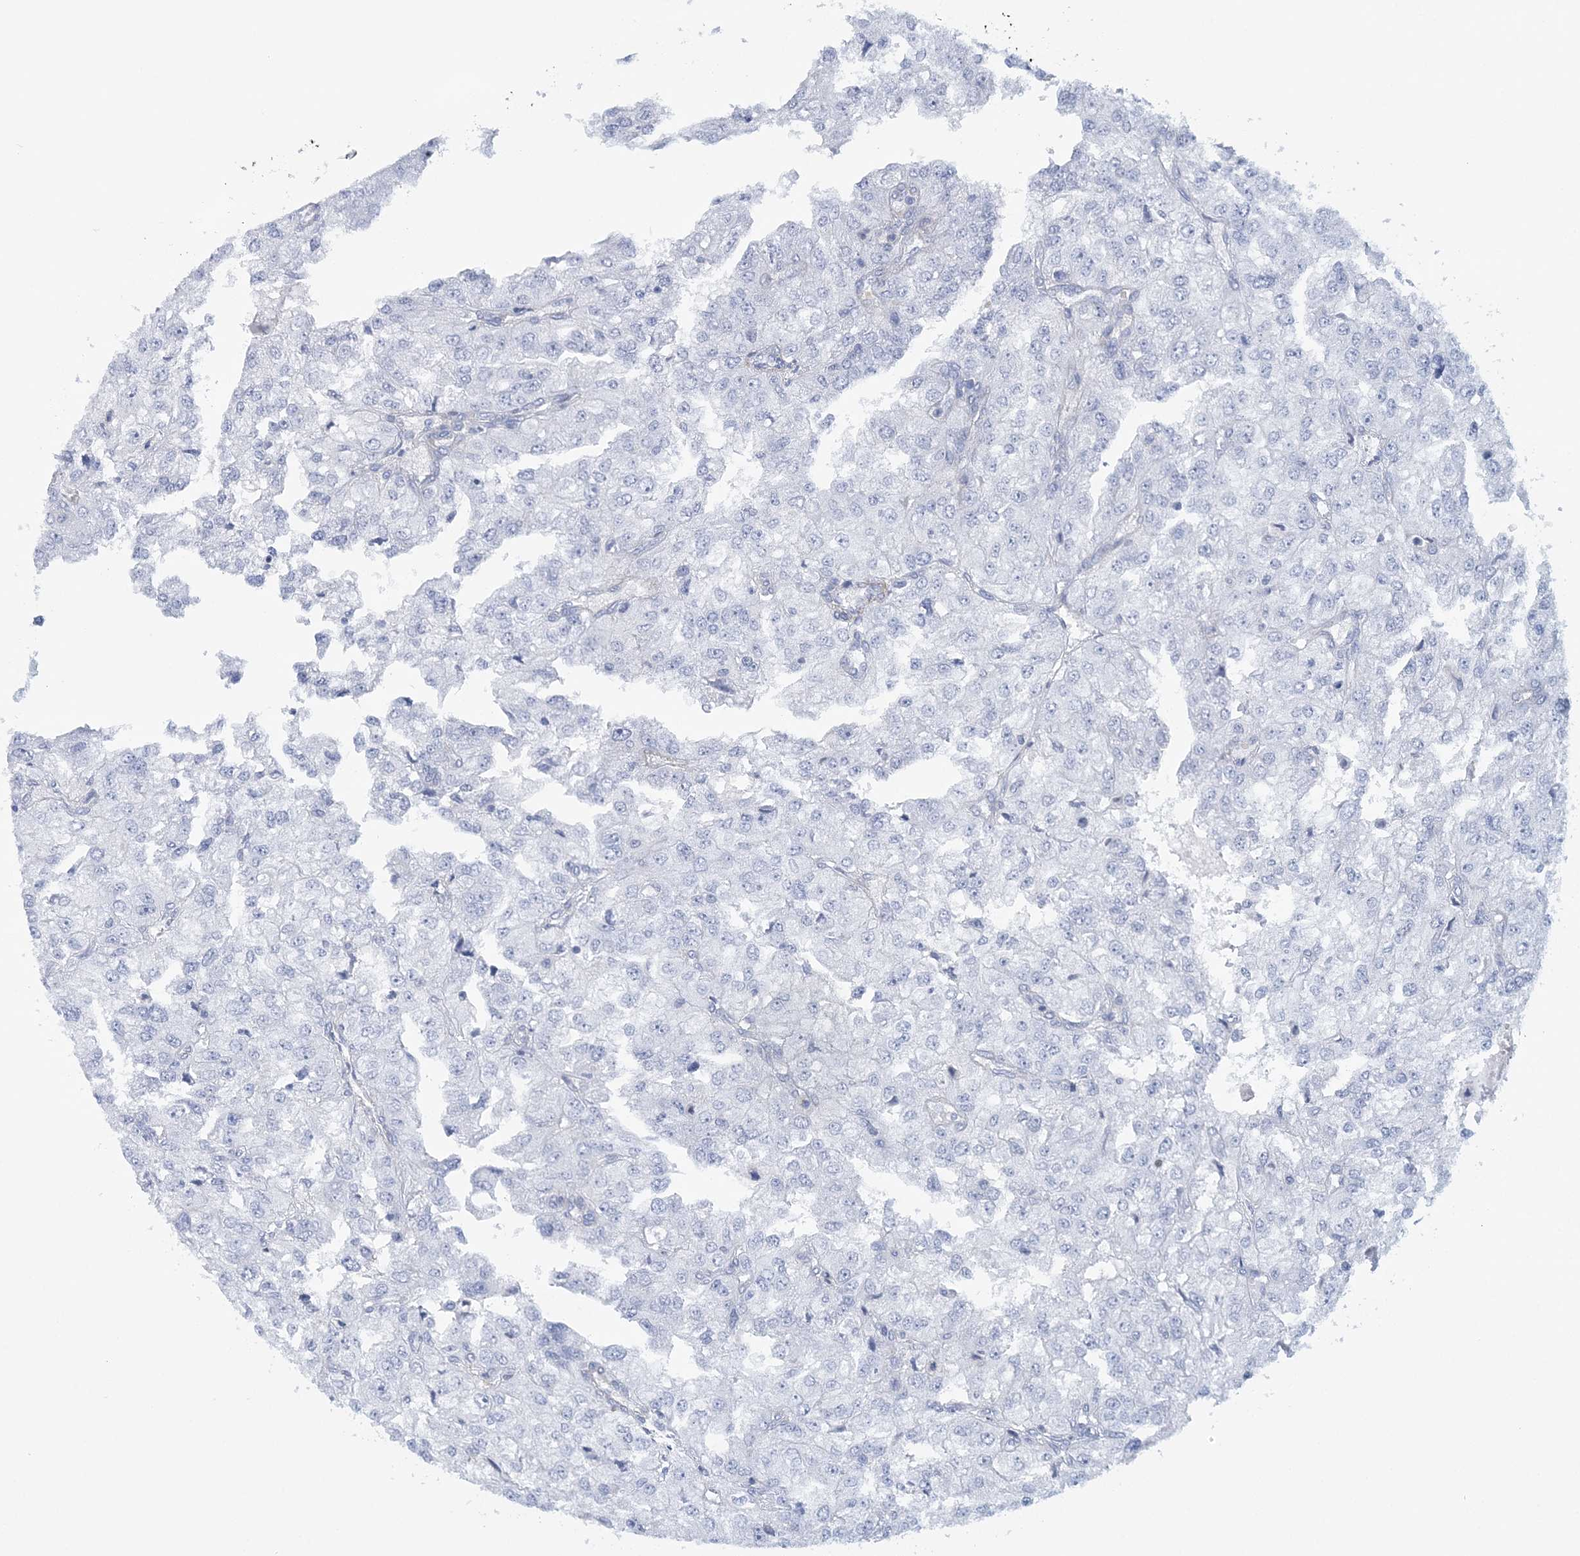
{"staining": {"intensity": "negative", "quantity": "none", "location": "none"}, "tissue": "renal cancer", "cell_type": "Tumor cells", "image_type": "cancer", "snomed": [{"axis": "morphology", "description": "Adenocarcinoma, NOS"}, {"axis": "topography", "description": "Kidney"}], "caption": "The immunohistochemistry (IHC) photomicrograph has no significant positivity in tumor cells of renal cancer tissue.", "gene": "C11orf21", "patient": {"sex": "female", "age": 54}}